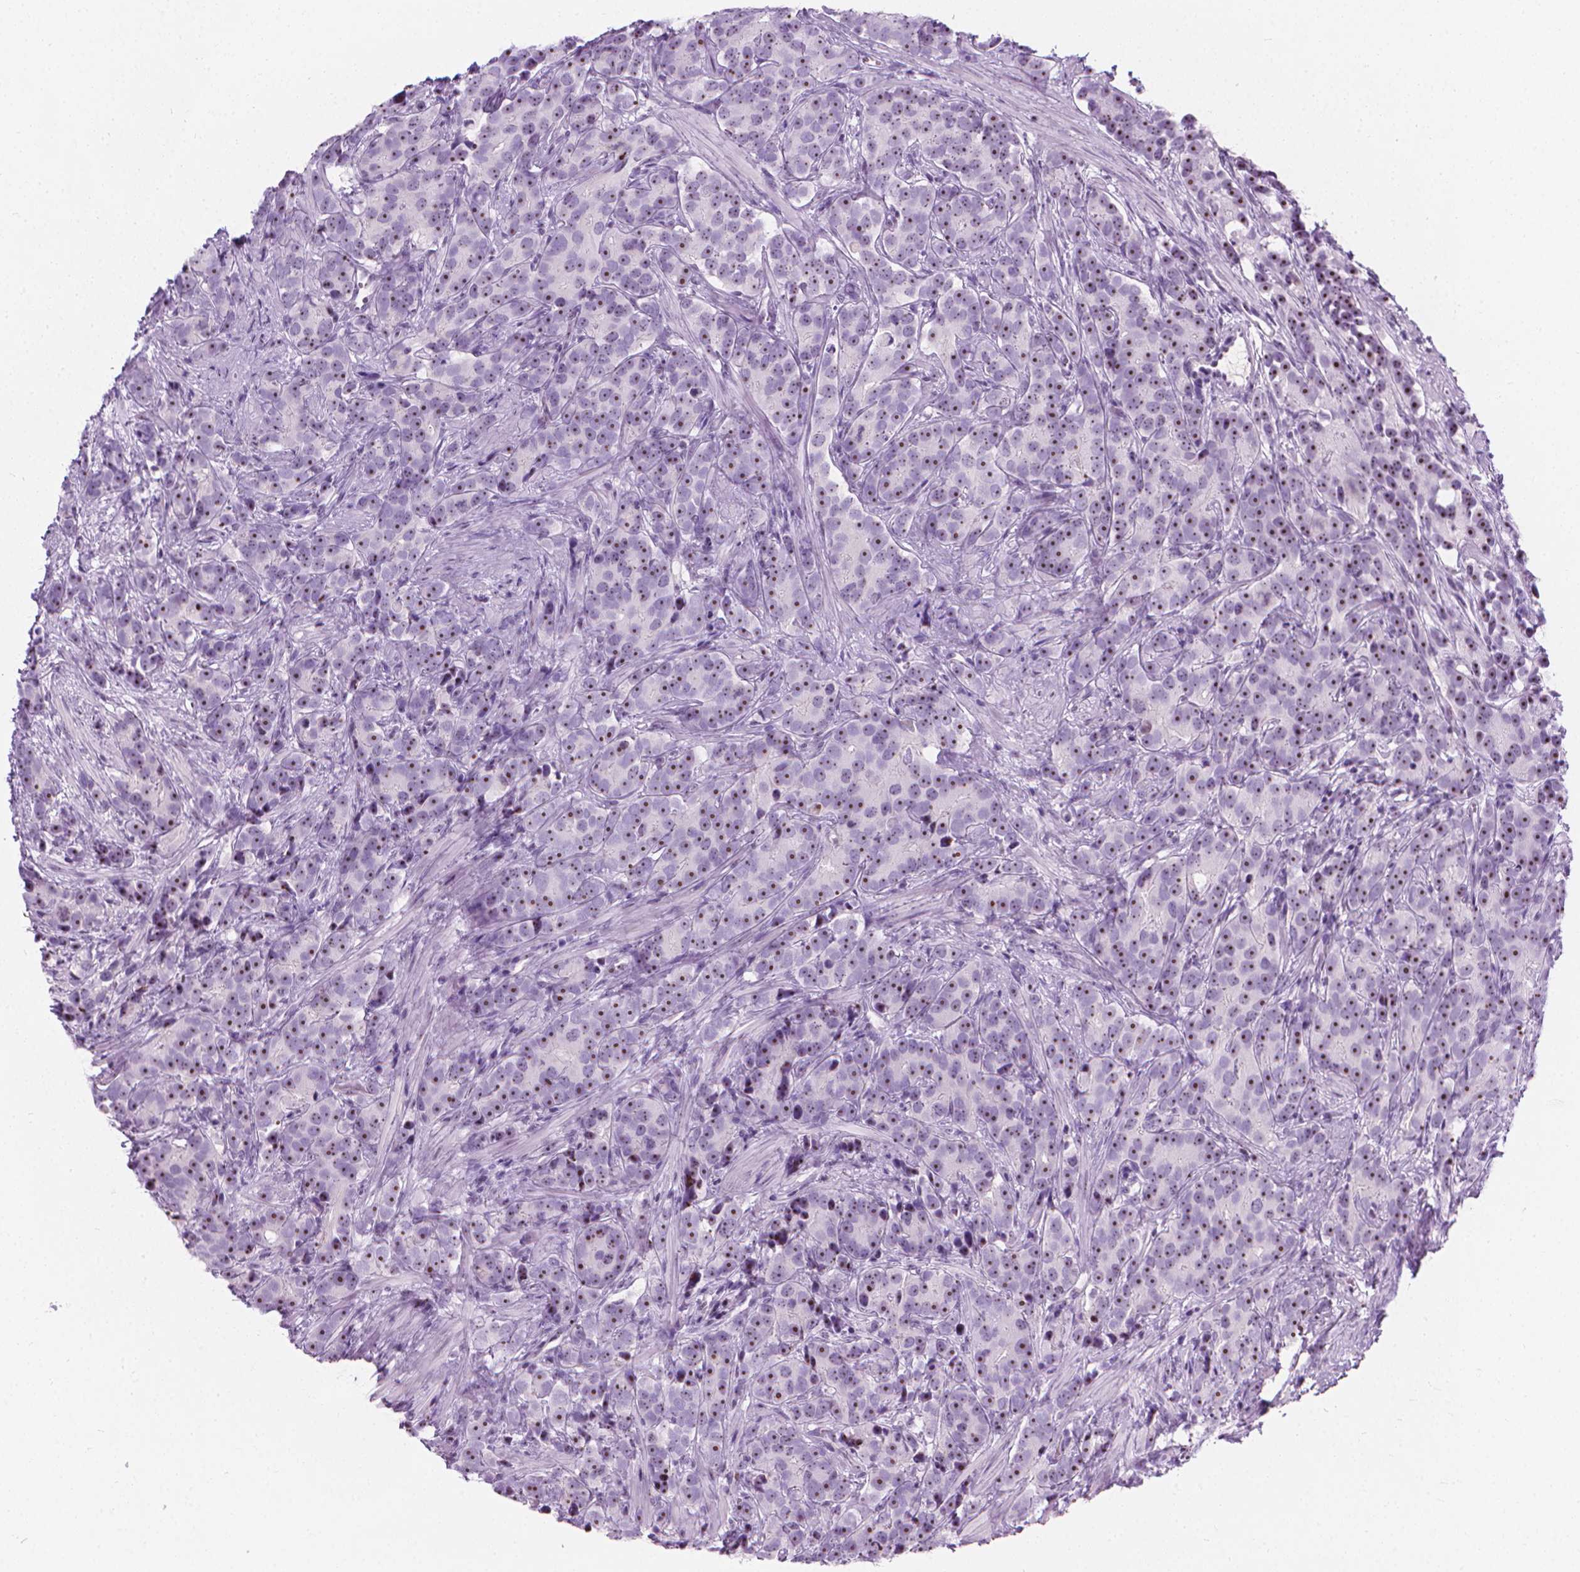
{"staining": {"intensity": "moderate", "quantity": ">75%", "location": "nuclear"}, "tissue": "prostate cancer", "cell_type": "Tumor cells", "image_type": "cancer", "snomed": [{"axis": "morphology", "description": "Adenocarcinoma, High grade"}, {"axis": "topography", "description": "Prostate"}], "caption": "The photomicrograph shows staining of prostate cancer, revealing moderate nuclear protein expression (brown color) within tumor cells.", "gene": "NOL7", "patient": {"sex": "male", "age": 90}}